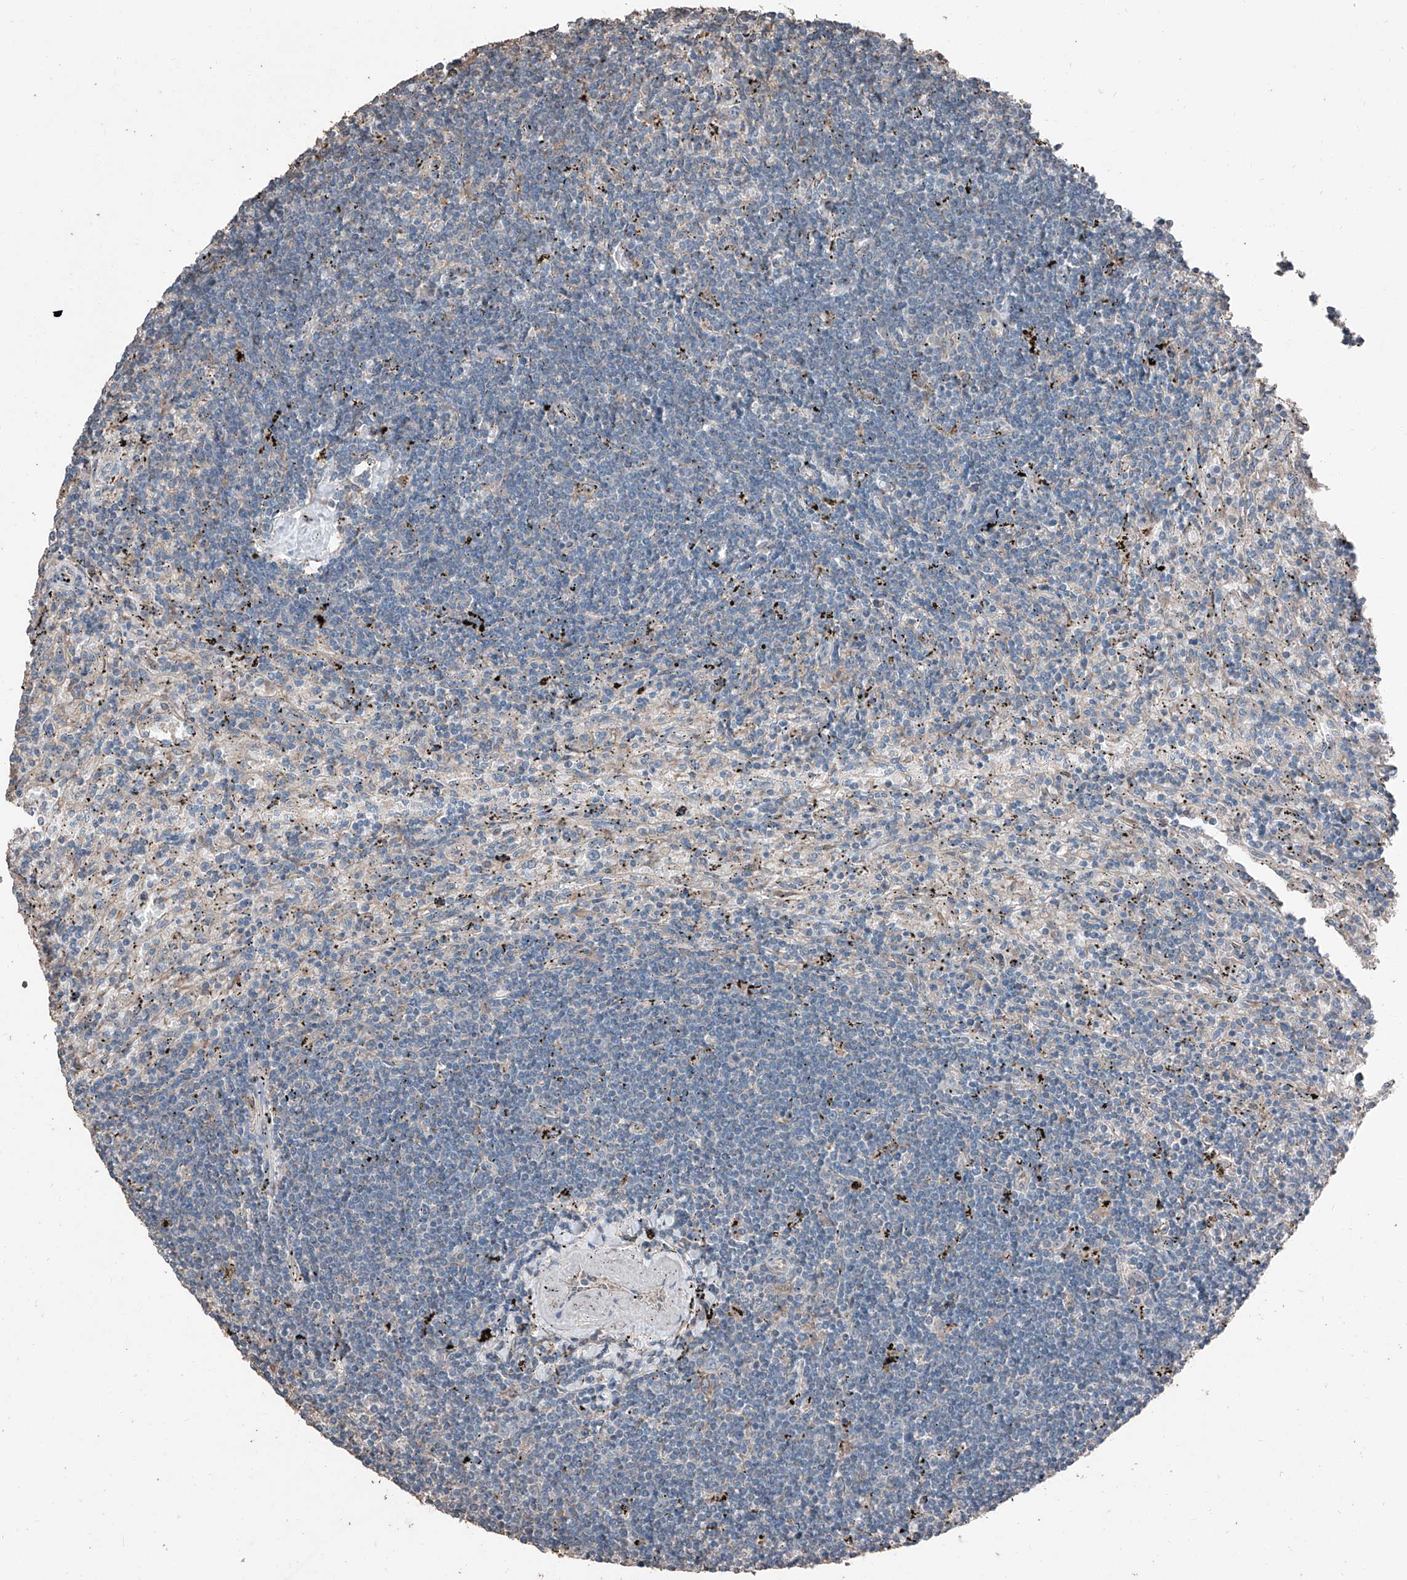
{"staining": {"intensity": "negative", "quantity": "none", "location": "none"}, "tissue": "lymphoma", "cell_type": "Tumor cells", "image_type": "cancer", "snomed": [{"axis": "morphology", "description": "Malignant lymphoma, non-Hodgkin's type, Low grade"}, {"axis": "topography", "description": "Spleen"}], "caption": "Tumor cells are negative for protein expression in human low-grade malignant lymphoma, non-Hodgkin's type.", "gene": "MAMLD1", "patient": {"sex": "male", "age": 76}}